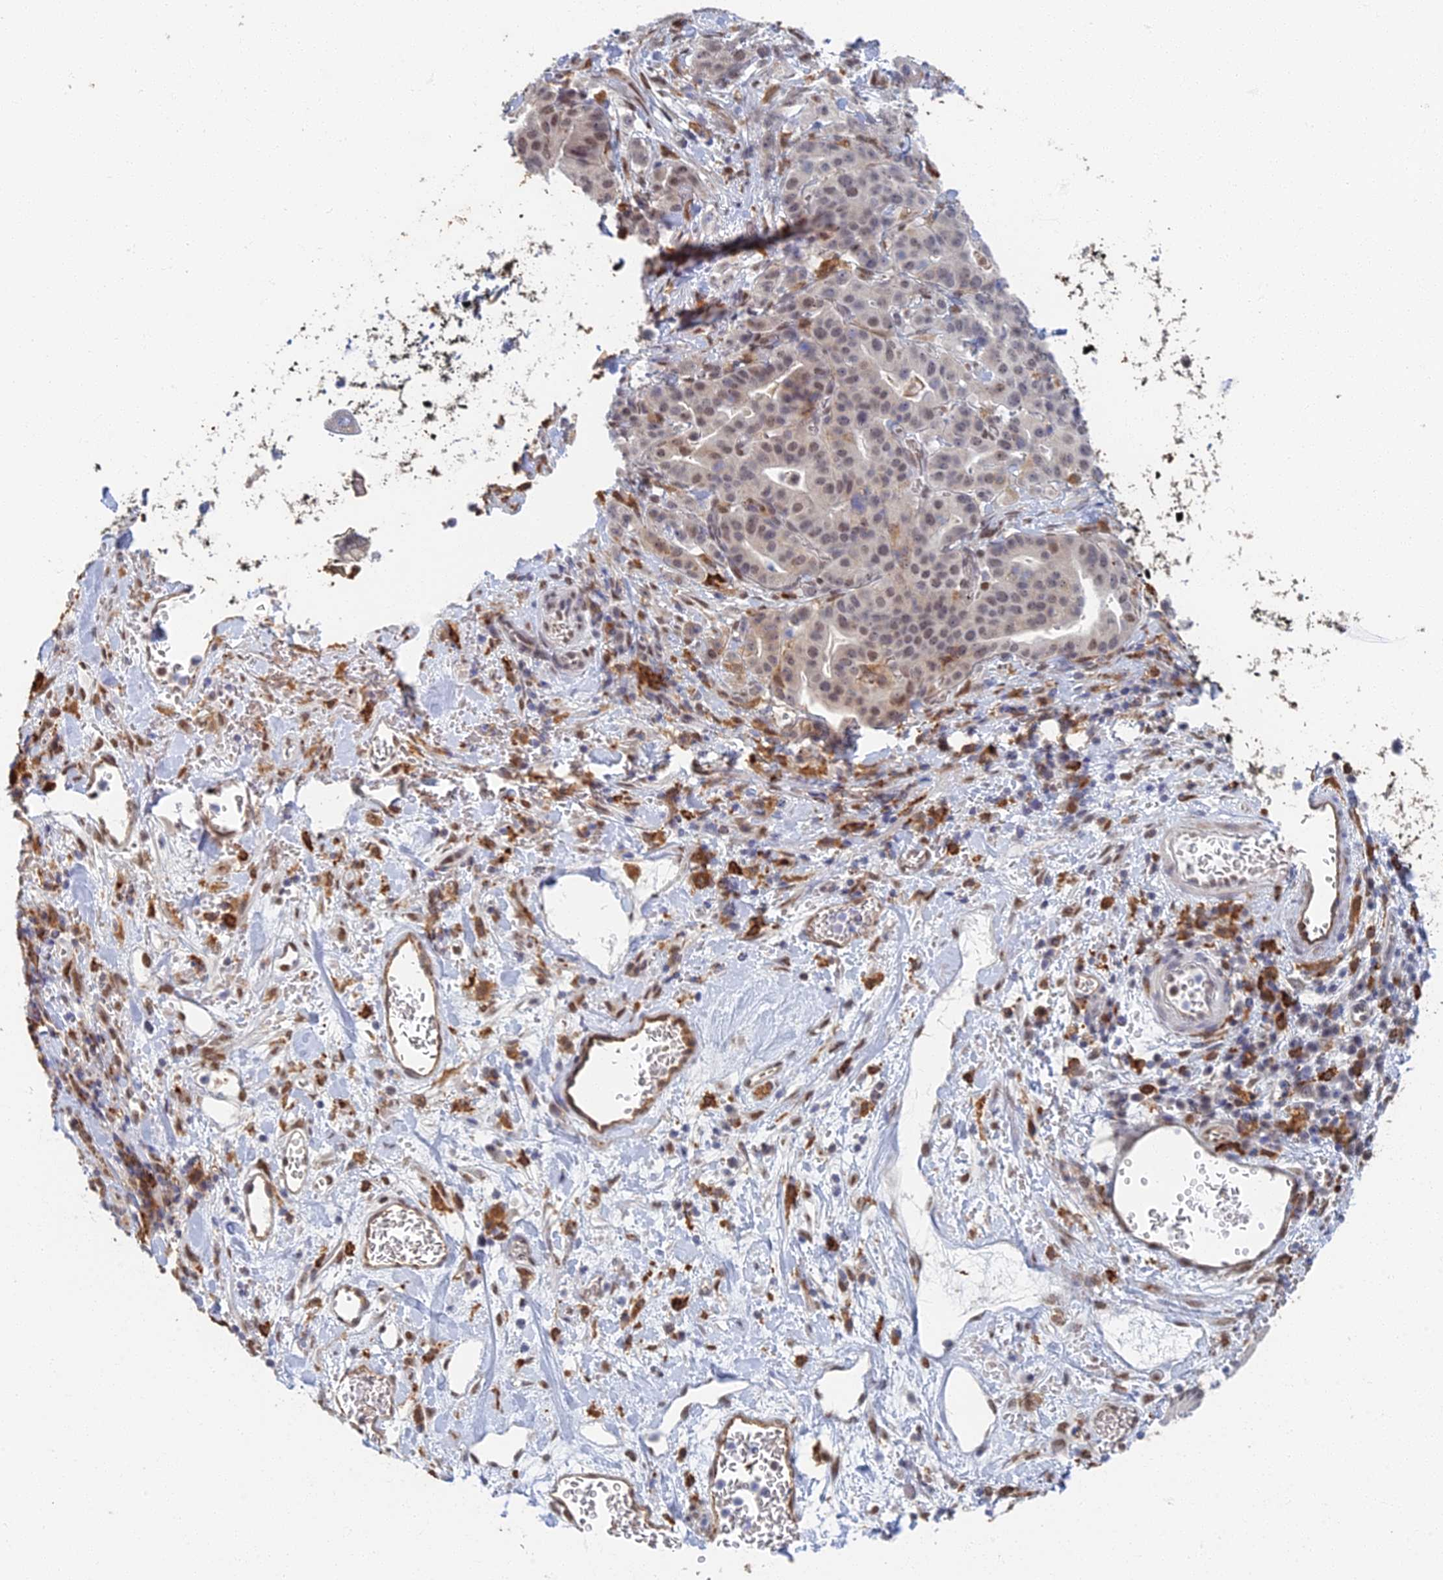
{"staining": {"intensity": "weak", "quantity": "25%-75%", "location": "nuclear"}, "tissue": "stomach cancer", "cell_type": "Tumor cells", "image_type": "cancer", "snomed": [{"axis": "morphology", "description": "Adenocarcinoma, NOS"}, {"axis": "topography", "description": "Stomach"}], "caption": "About 25%-75% of tumor cells in stomach adenocarcinoma display weak nuclear protein expression as visualized by brown immunohistochemical staining.", "gene": "GPATCH1", "patient": {"sex": "male", "age": 48}}